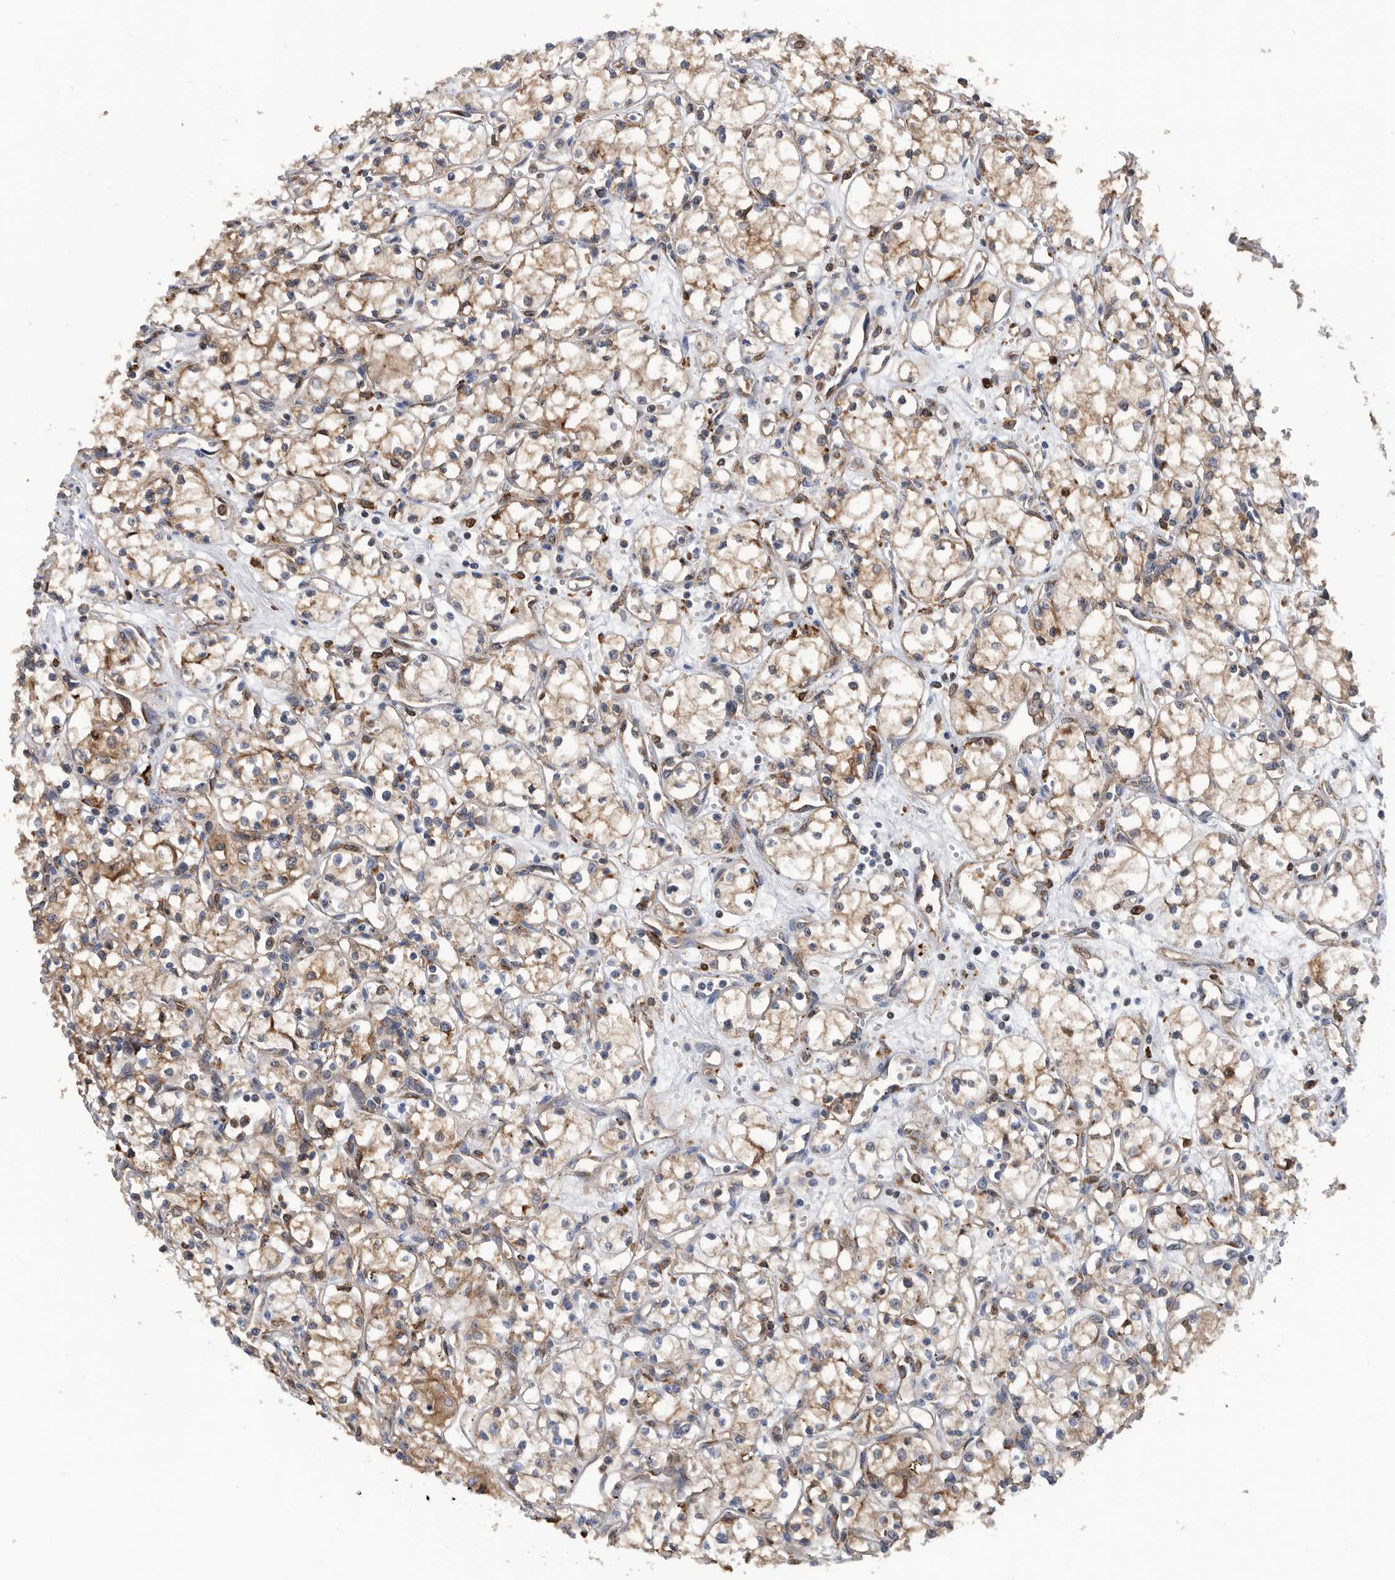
{"staining": {"intensity": "moderate", "quantity": ">75%", "location": "cytoplasmic/membranous"}, "tissue": "renal cancer", "cell_type": "Tumor cells", "image_type": "cancer", "snomed": [{"axis": "morphology", "description": "Adenocarcinoma, NOS"}, {"axis": "topography", "description": "Kidney"}], "caption": "Immunohistochemical staining of human renal adenocarcinoma exhibits moderate cytoplasmic/membranous protein staining in about >75% of tumor cells.", "gene": "ATAD2", "patient": {"sex": "male", "age": 59}}